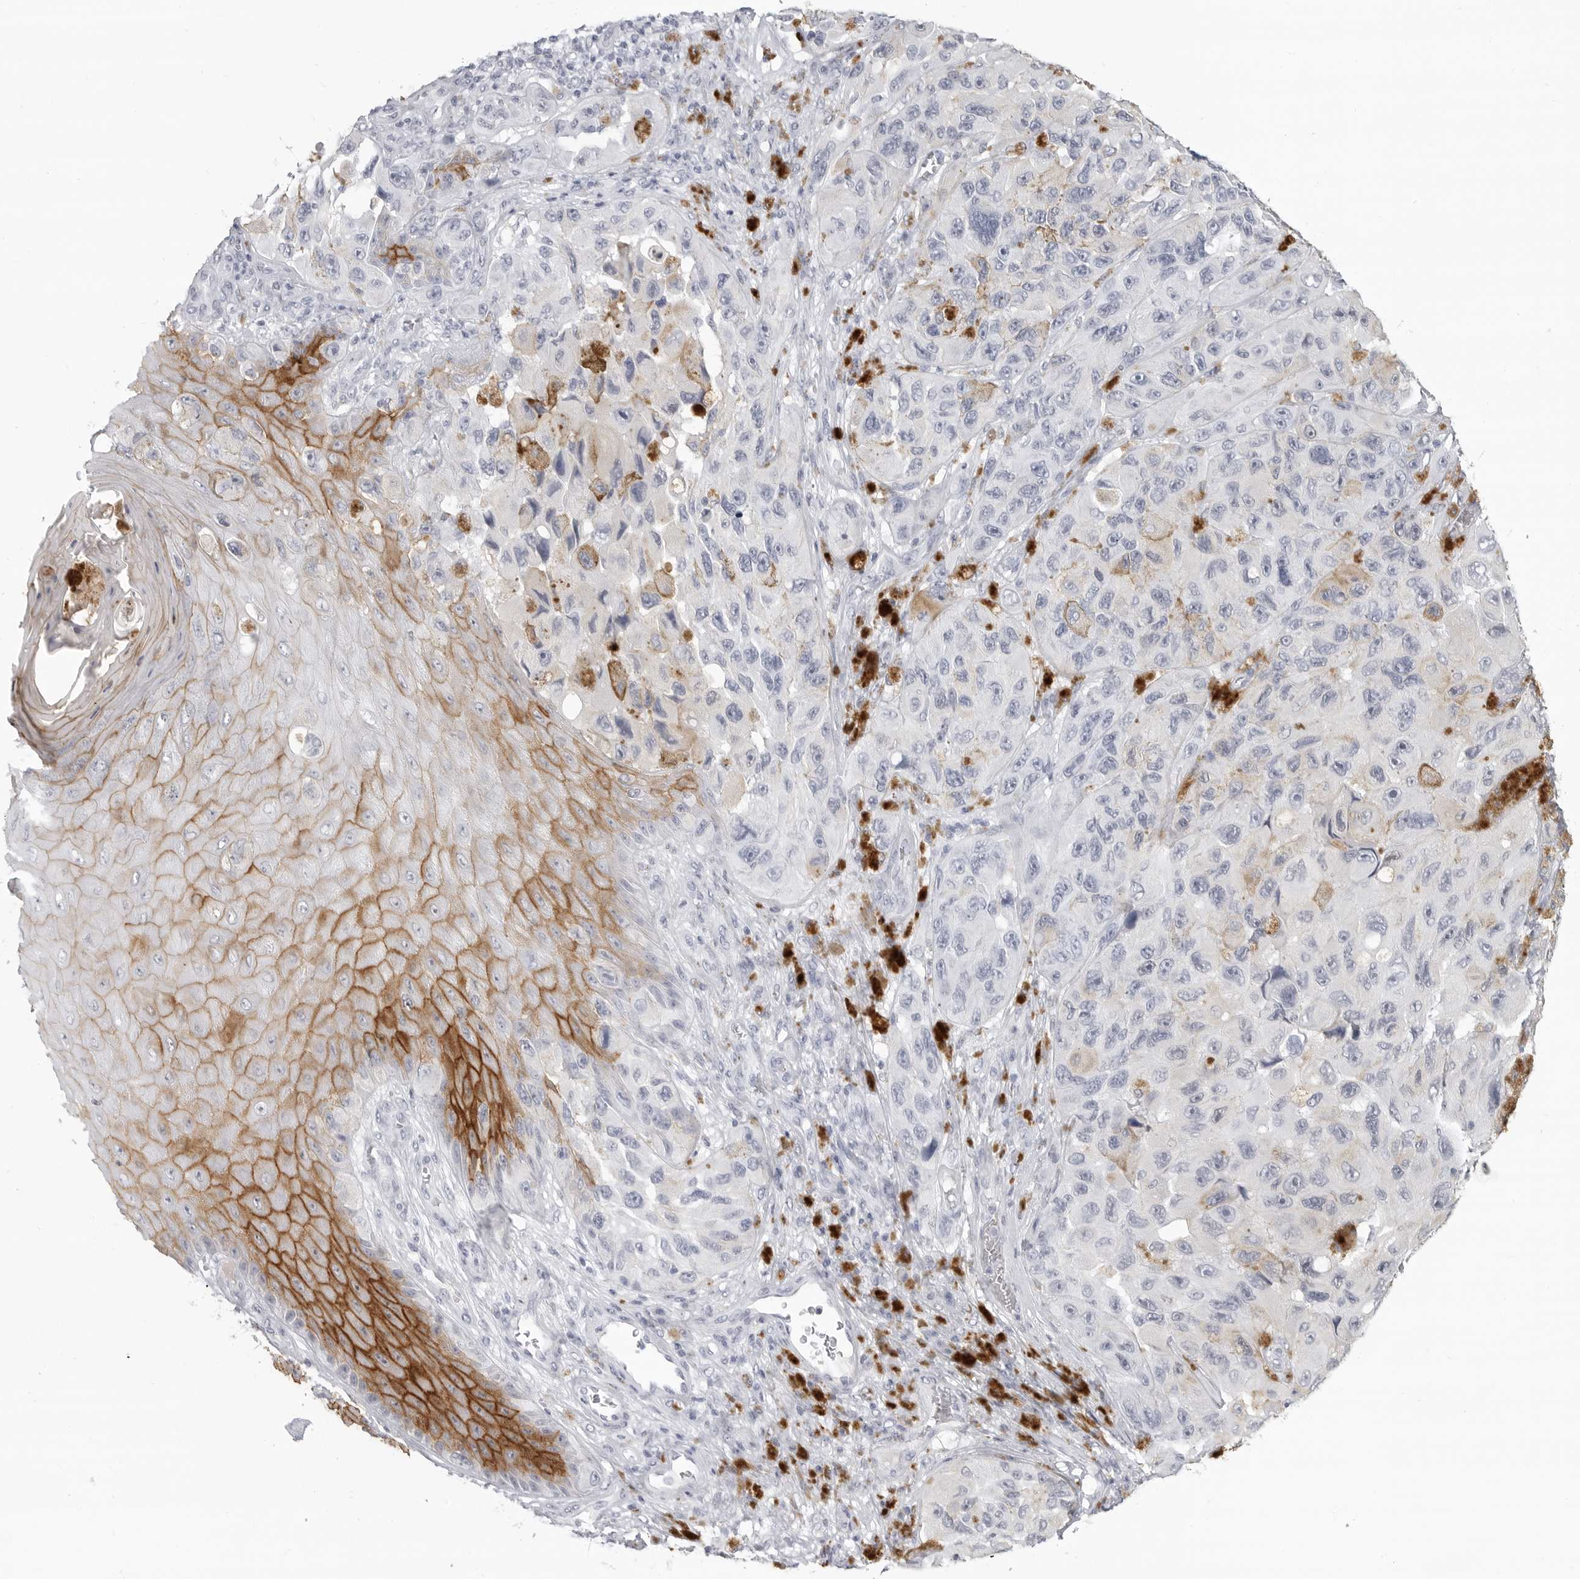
{"staining": {"intensity": "negative", "quantity": "none", "location": "none"}, "tissue": "melanoma", "cell_type": "Tumor cells", "image_type": "cancer", "snomed": [{"axis": "morphology", "description": "Malignant melanoma, NOS"}, {"axis": "topography", "description": "Skin"}], "caption": "Protein analysis of malignant melanoma demonstrates no significant staining in tumor cells.", "gene": "LY6D", "patient": {"sex": "female", "age": 73}}